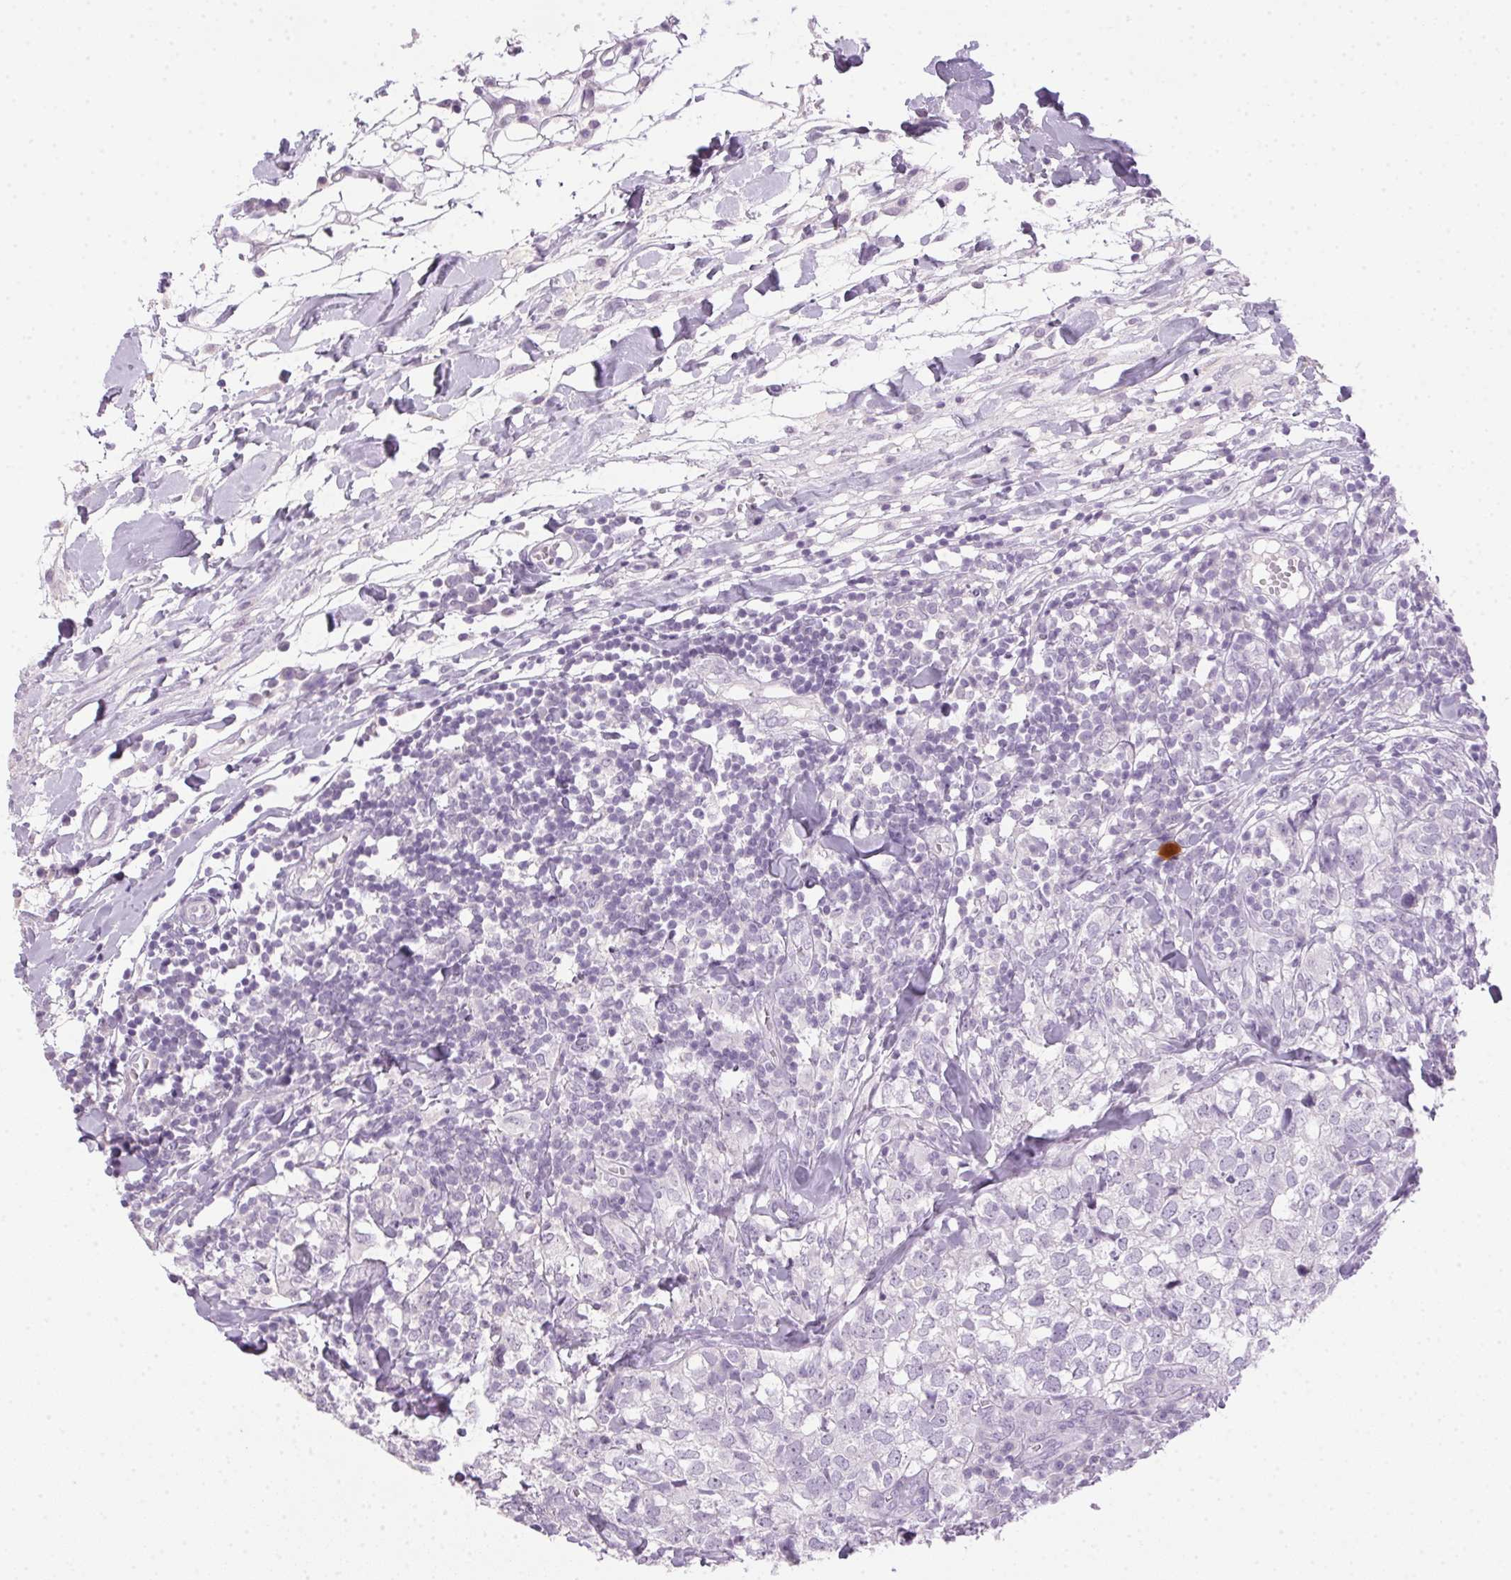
{"staining": {"intensity": "negative", "quantity": "none", "location": "none"}, "tissue": "breast cancer", "cell_type": "Tumor cells", "image_type": "cancer", "snomed": [{"axis": "morphology", "description": "Duct carcinoma"}, {"axis": "topography", "description": "Breast"}], "caption": "Invasive ductal carcinoma (breast) stained for a protein using immunohistochemistry displays no staining tumor cells.", "gene": "POPDC2", "patient": {"sex": "female", "age": 30}}